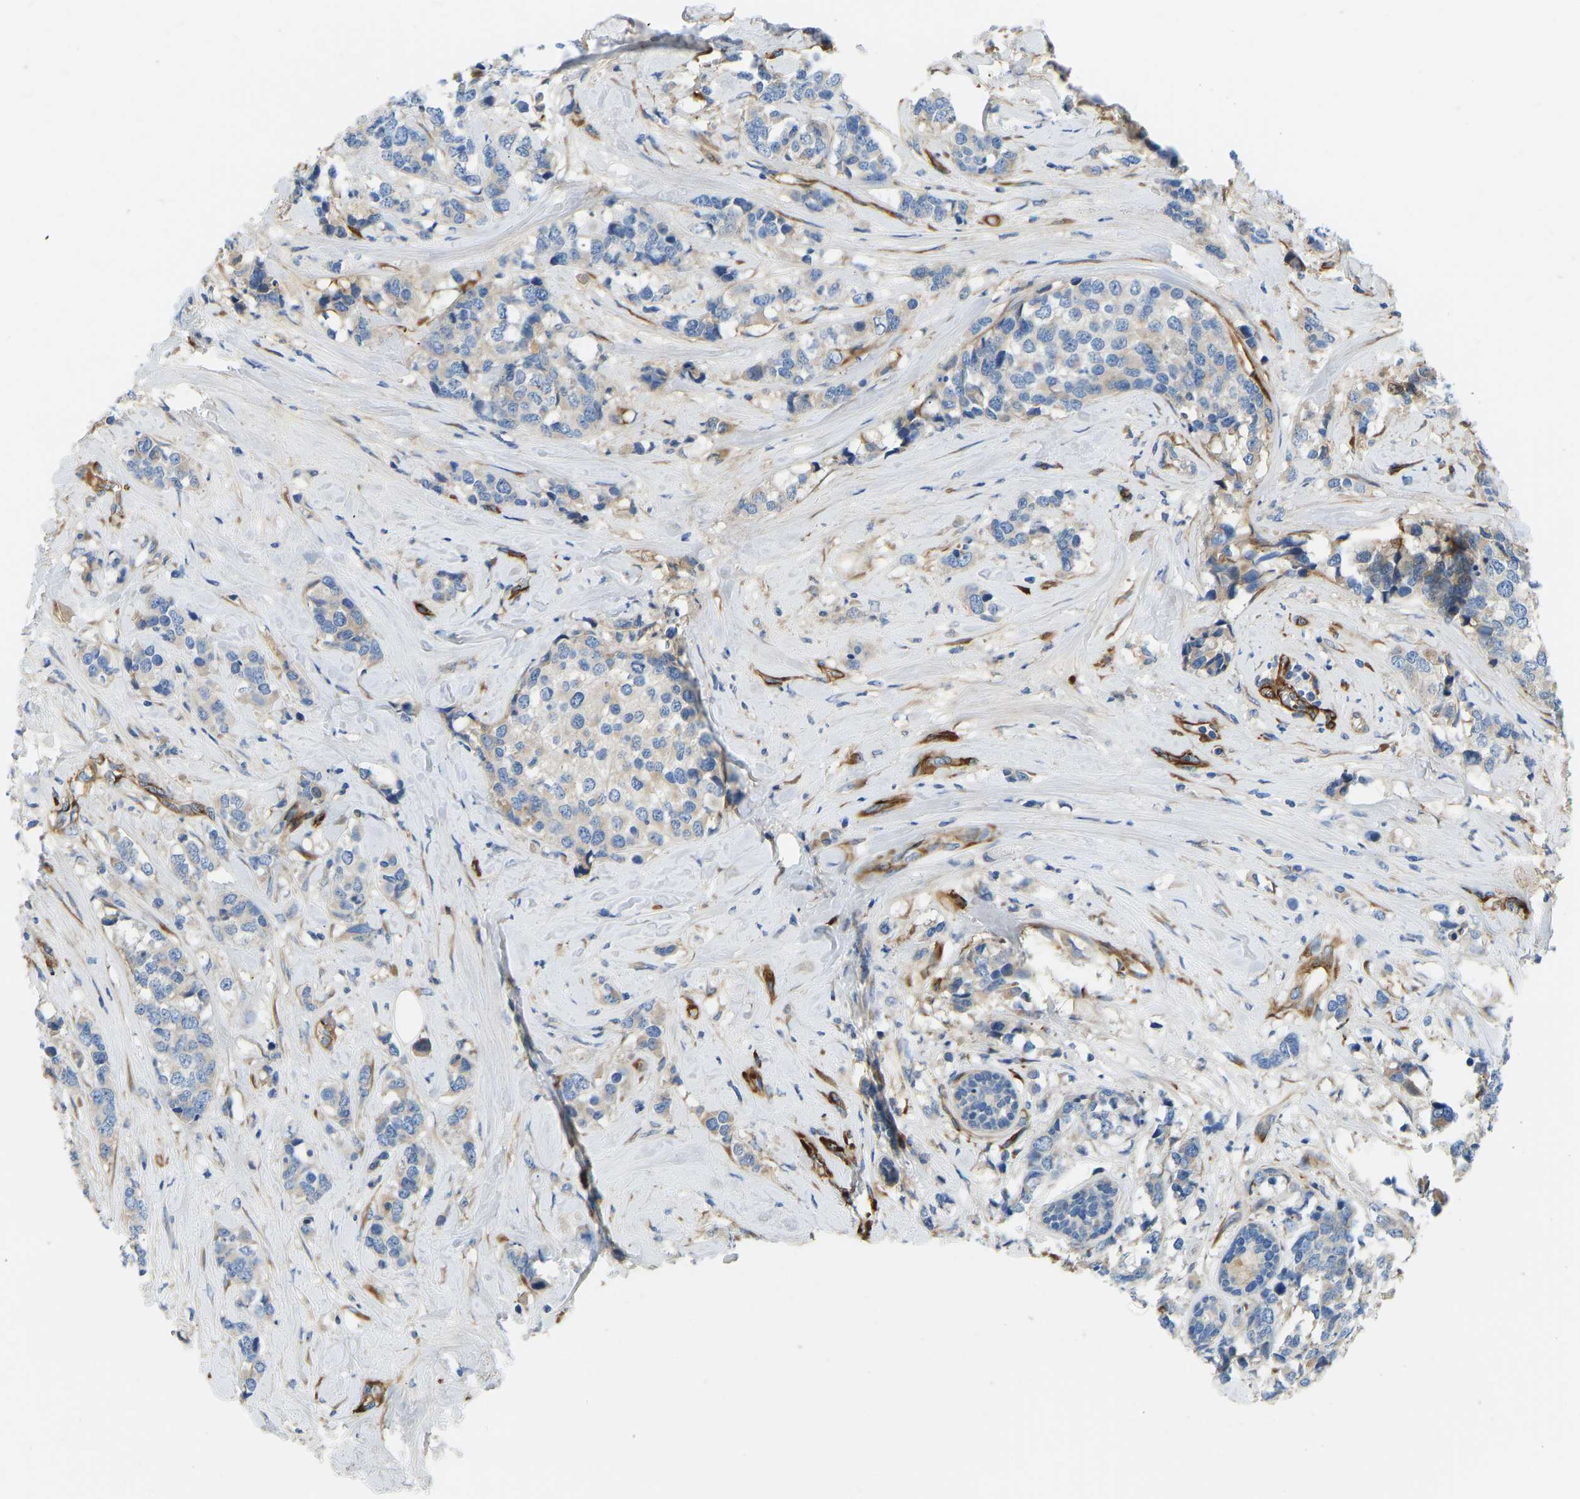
{"staining": {"intensity": "negative", "quantity": "none", "location": "none"}, "tissue": "breast cancer", "cell_type": "Tumor cells", "image_type": "cancer", "snomed": [{"axis": "morphology", "description": "Lobular carcinoma"}, {"axis": "topography", "description": "Breast"}], "caption": "Immunohistochemistry (IHC) of human lobular carcinoma (breast) exhibits no staining in tumor cells. The staining was performed using DAB to visualize the protein expression in brown, while the nuclei were stained in blue with hematoxylin (Magnification: 20x).", "gene": "COL15A1", "patient": {"sex": "female", "age": 59}}